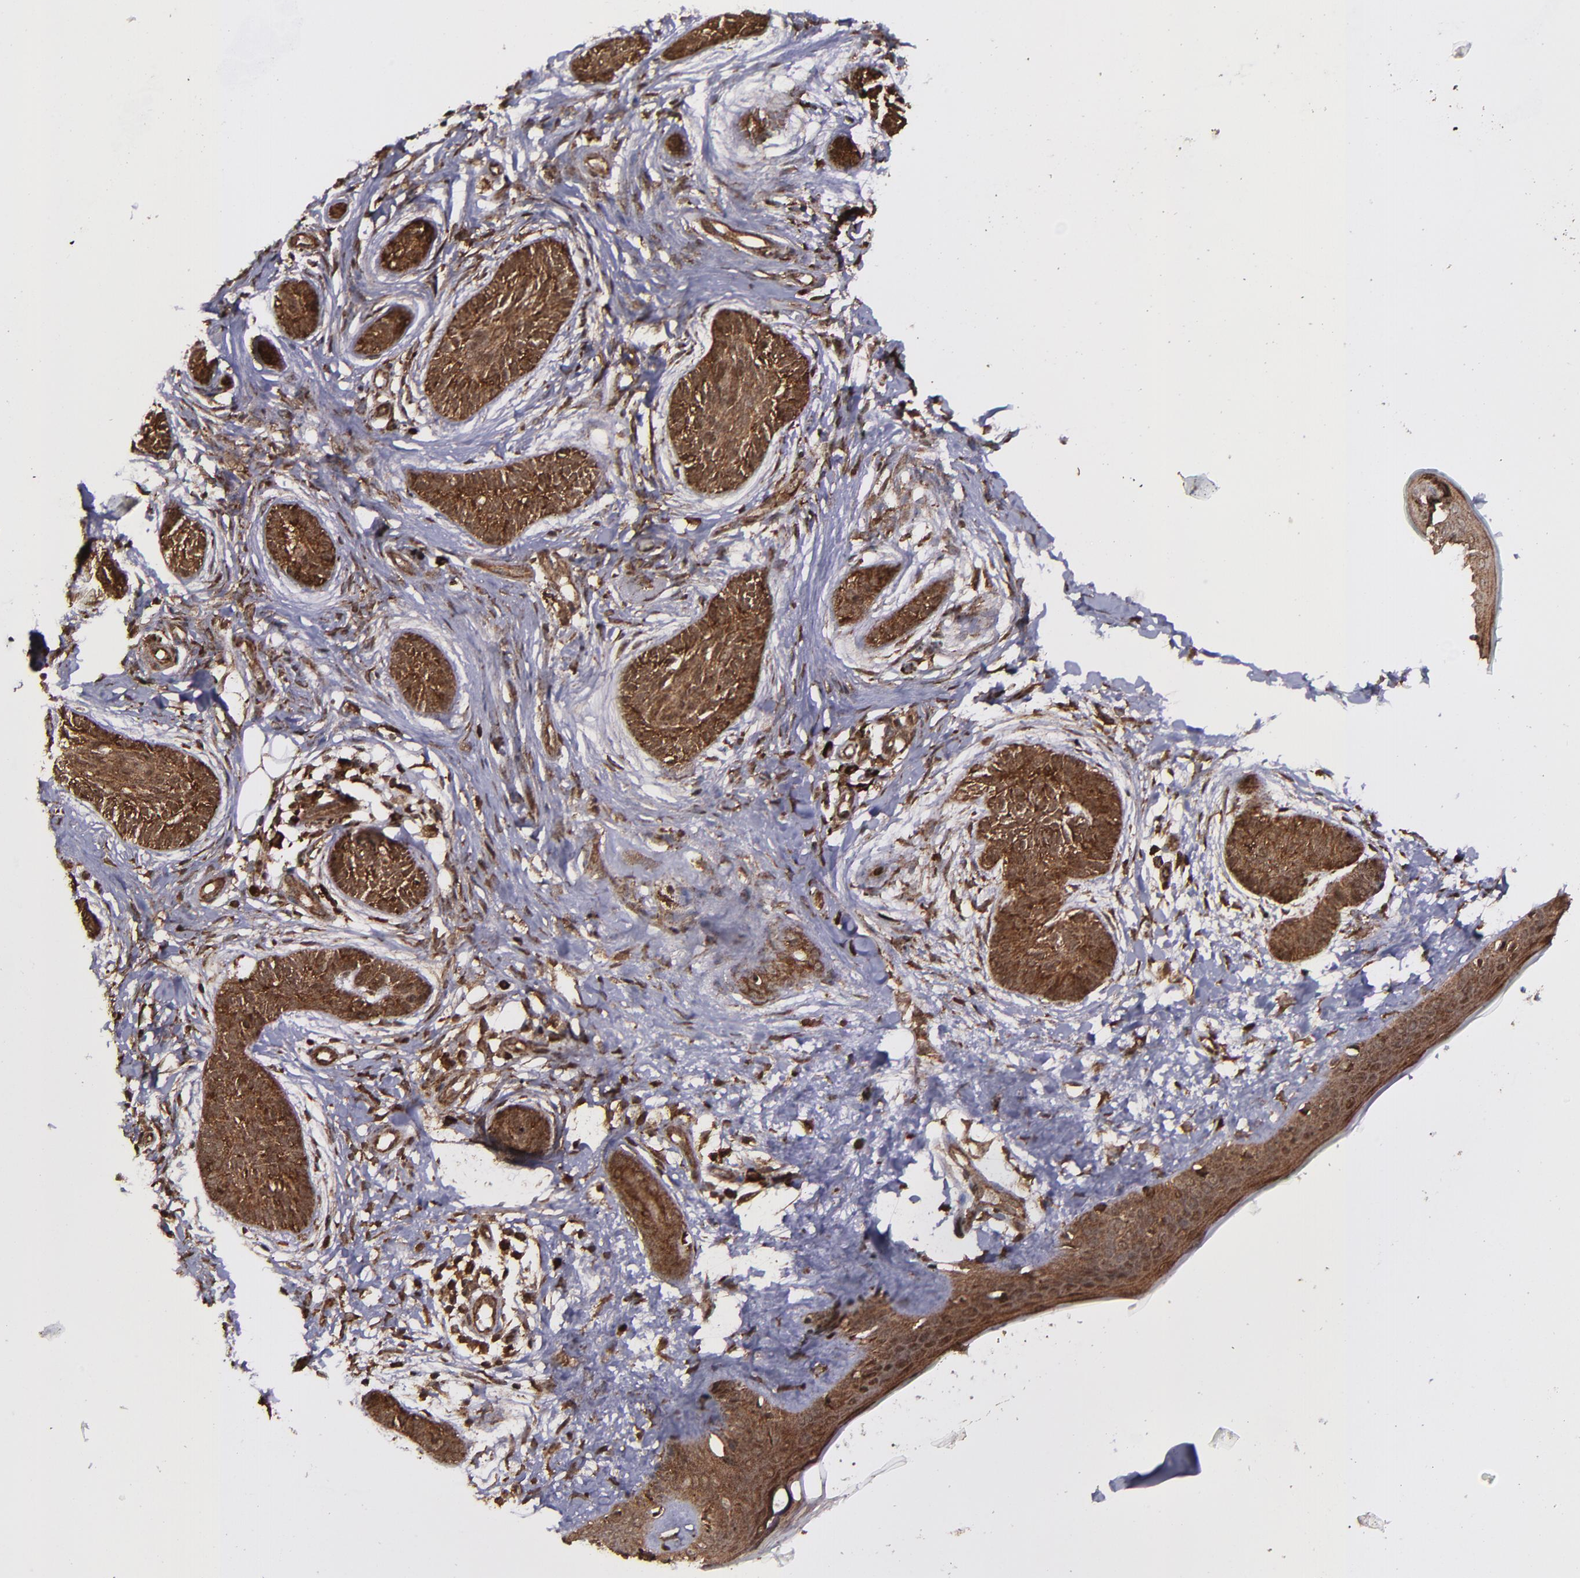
{"staining": {"intensity": "strong", "quantity": ">75%", "location": "cytoplasmic/membranous,nuclear"}, "tissue": "skin cancer", "cell_type": "Tumor cells", "image_type": "cancer", "snomed": [{"axis": "morphology", "description": "Normal tissue, NOS"}, {"axis": "morphology", "description": "Basal cell carcinoma"}, {"axis": "topography", "description": "Skin"}], "caption": "Protein staining of basal cell carcinoma (skin) tissue exhibits strong cytoplasmic/membranous and nuclear positivity in approximately >75% of tumor cells. The protein is stained brown, and the nuclei are stained in blue (DAB (3,3'-diaminobenzidine) IHC with brightfield microscopy, high magnification).", "gene": "EIF4ENIF1", "patient": {"sex": "male", "age": 63}}